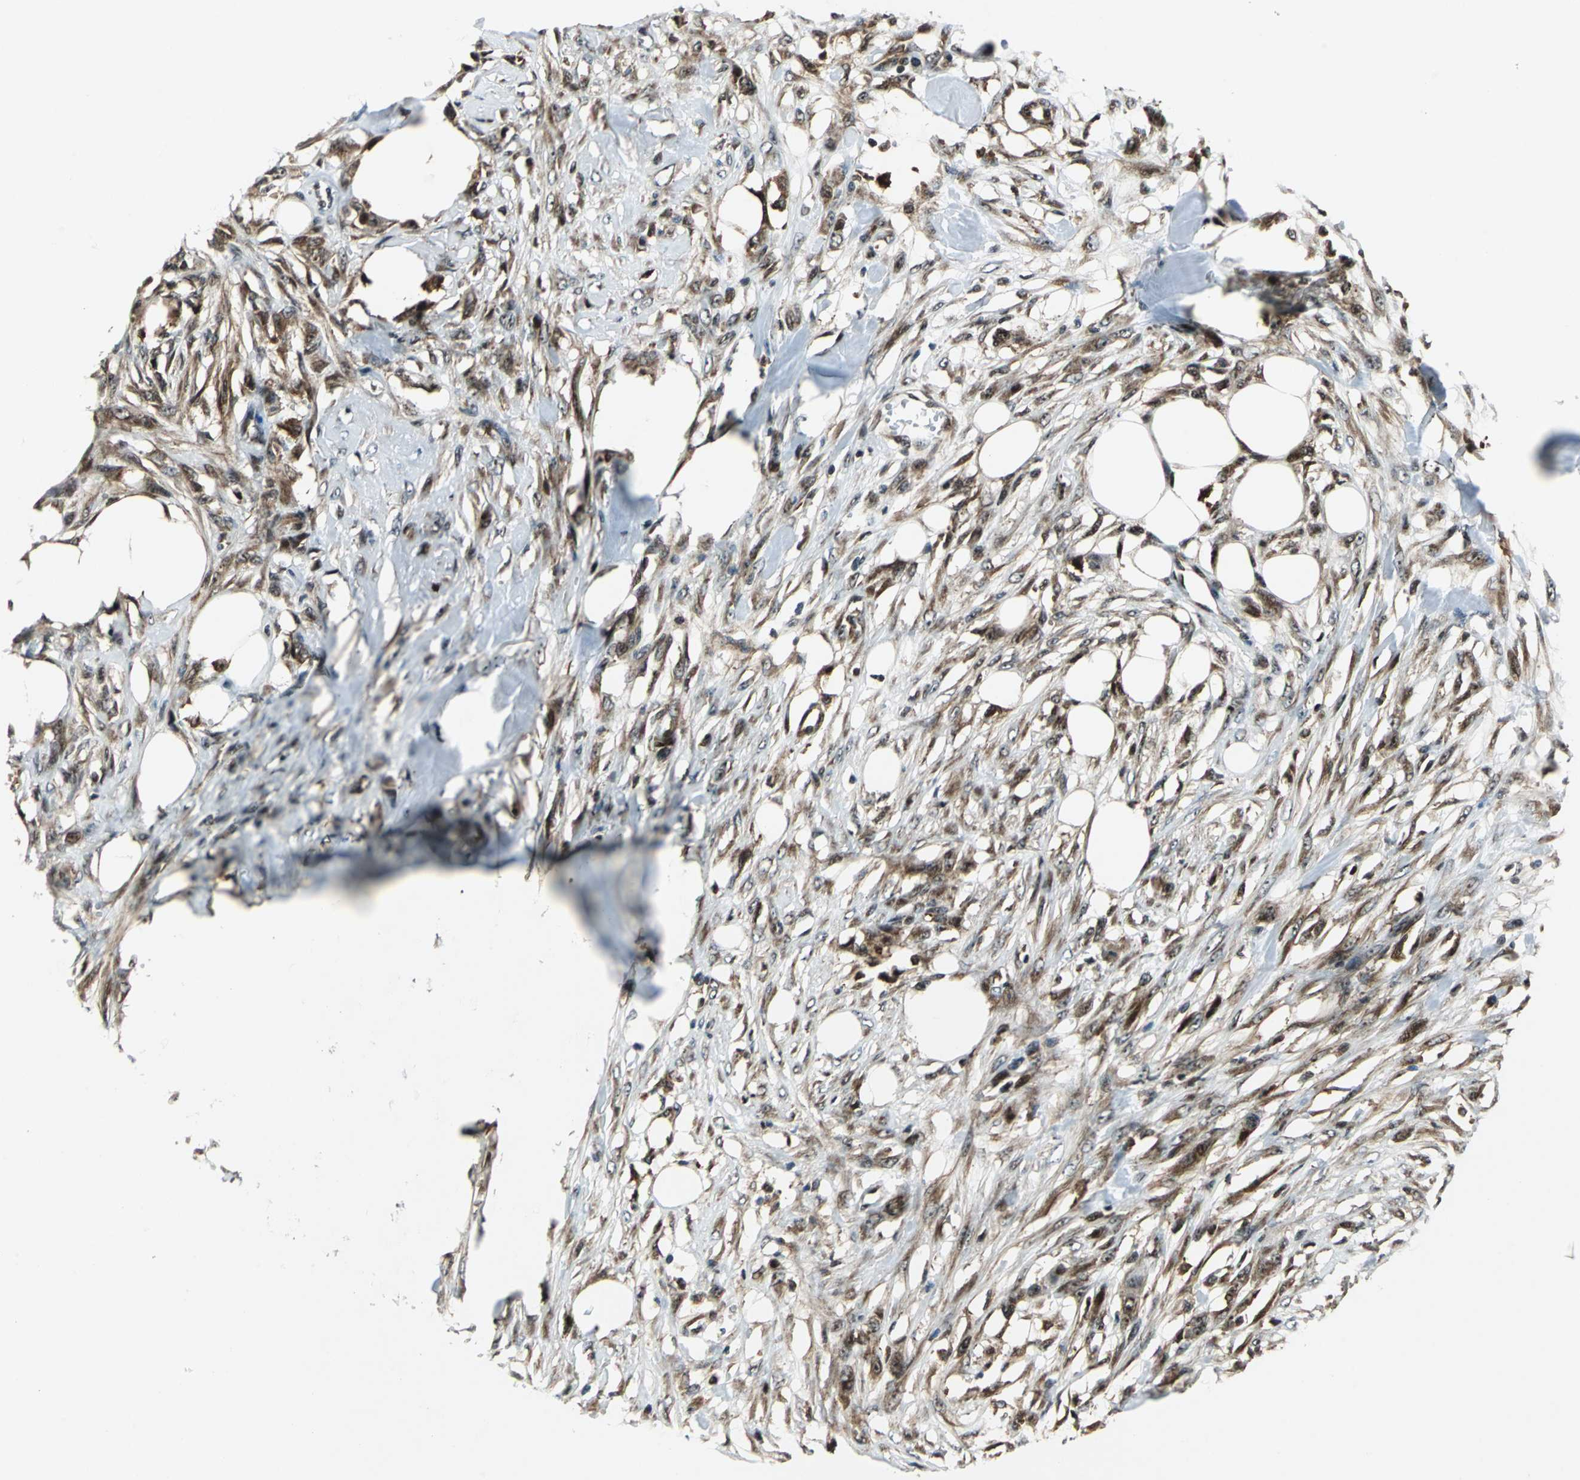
{"staining": {"intensity": "moderate", "quantity": "25%-75%", "location": "nuclear"}, "tissue": "skin cancer", "cell_type": "Tumor cells", "image_type": "cancer", "snomed": [{"axis": "morphology", "description": "Normal tissue, NOS"}, {"axis": "morphology", "description": "Squamous cell carcinoma, NOS"}, {"axis": "topography", "description": "Skin"}], "caption": "Immunohistochemical staining of squamous cell carcinoma (skin) exhibits medium levels of moderate nuclear protein staining in approximately 25%-75% of tumor cells.", "gene": "AATF", "patient": {"sex": "female", "age": 59}}